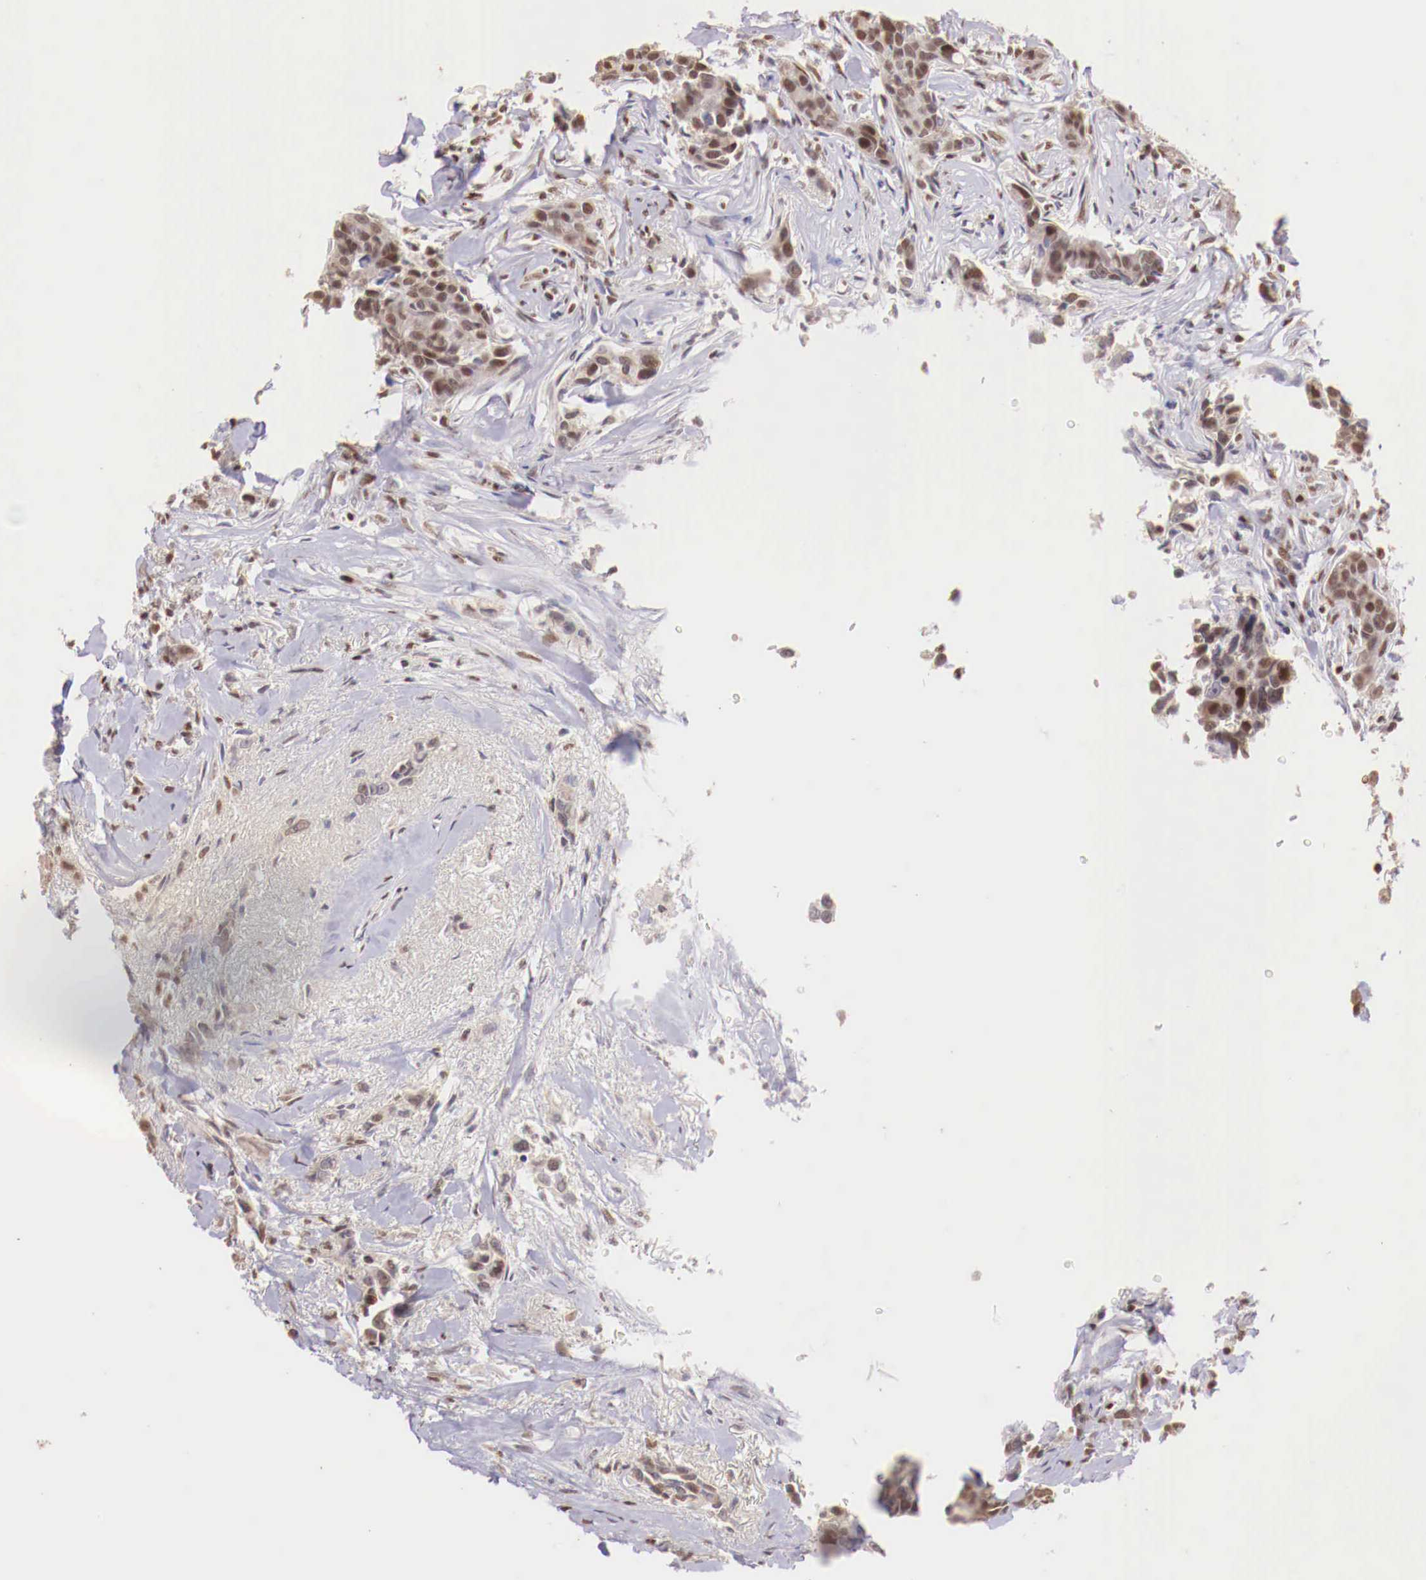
{"staining": {"intensity": "weak", "quantity": "<25%", "location": "nuclear"}, "tissue": "breast cancer", "cell_type": "Tumor cells", "image_type": "cancer", "snomed": [{"axis": "morphology", "description": "Duct carcinoma"}, {"axis": "topography", "description": "Breast"}], "caption": "The immunohistochemistry image has no significant expression in tumor cells of breast cancer (intraductal carcinoma) tissue.", "gene": "SP1", "patient": {"sex": "female", "age": 91}}